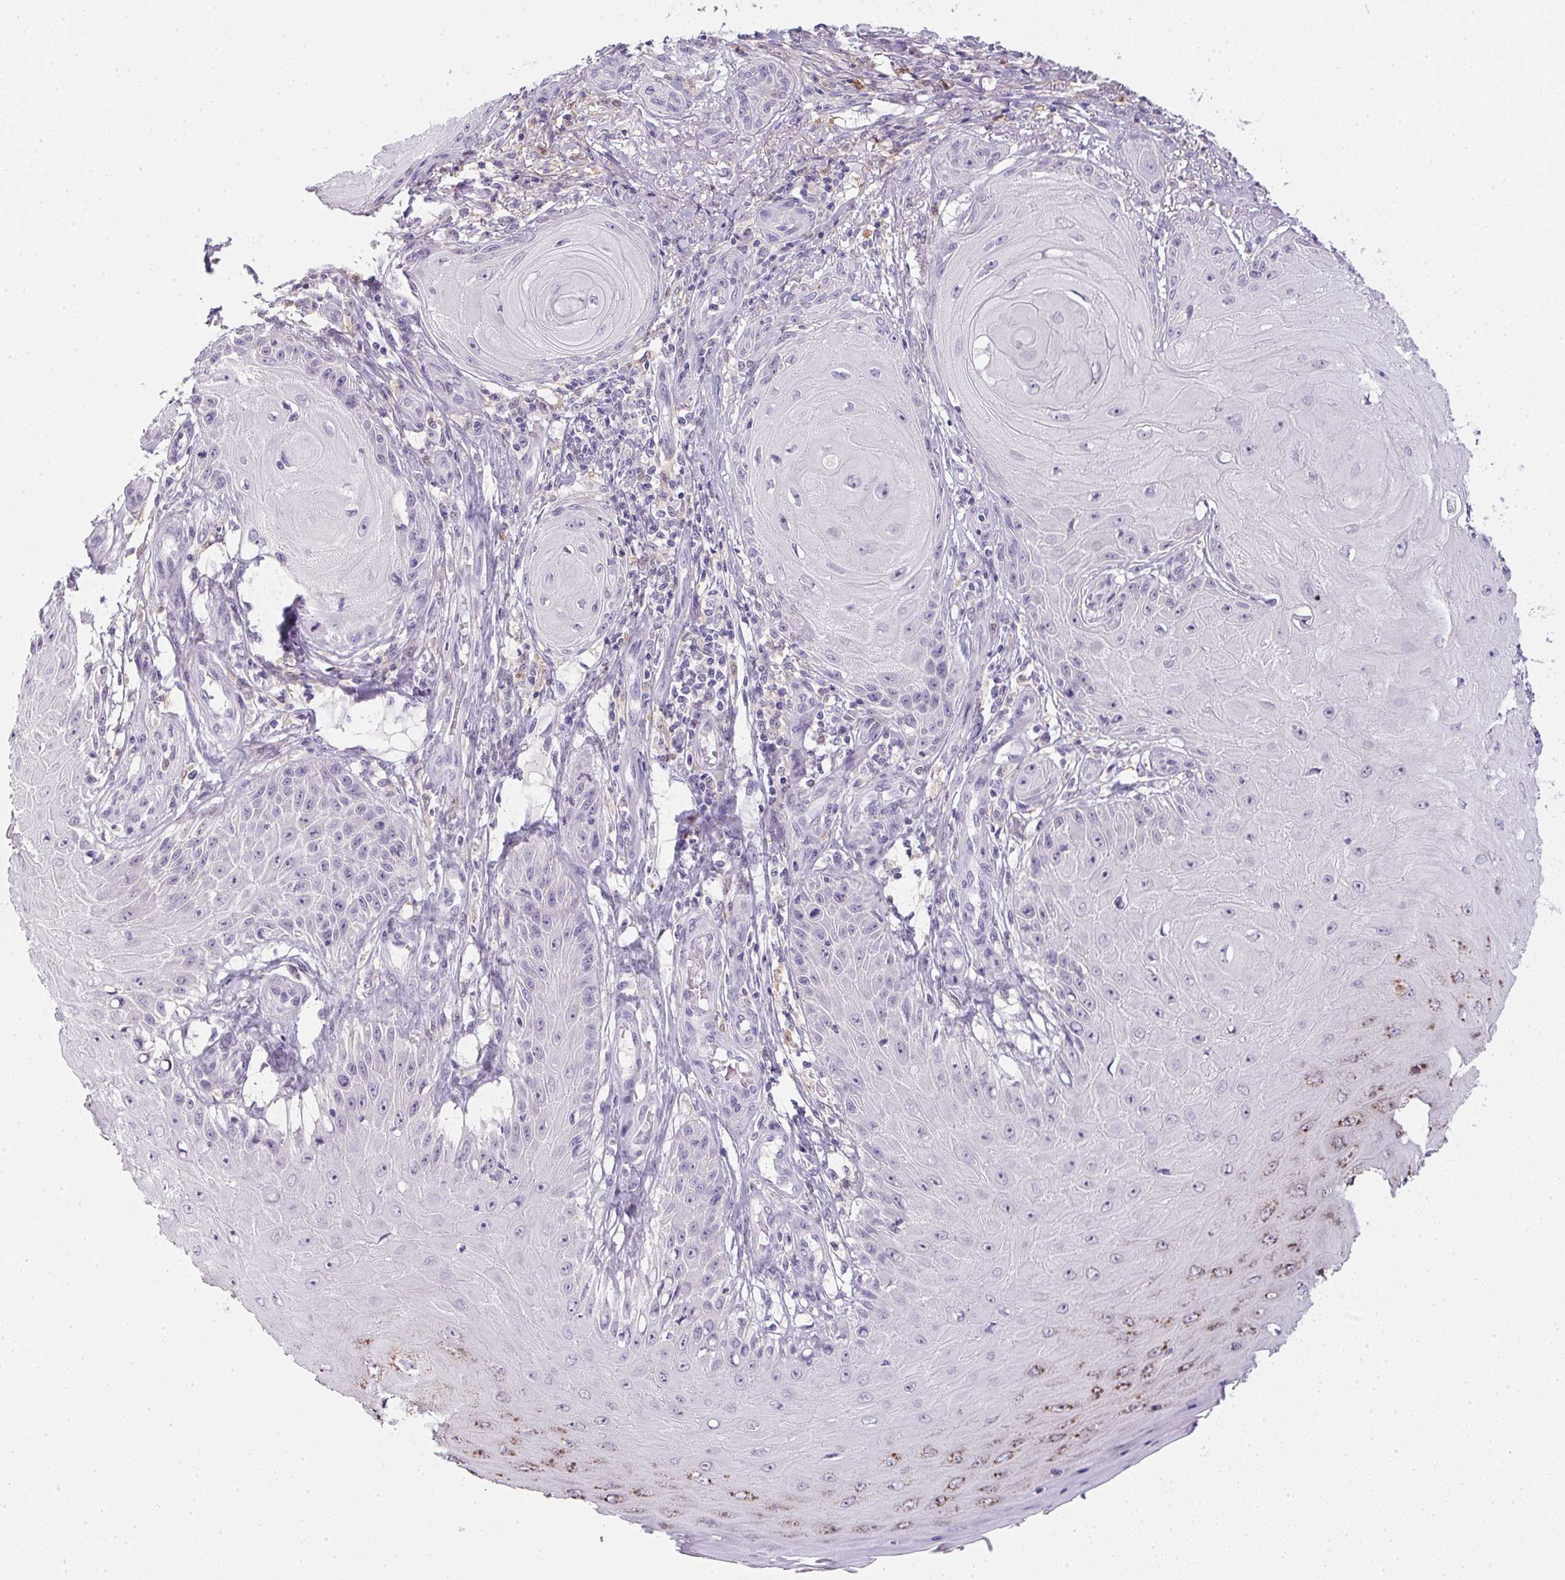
{"staining": {"intensity": "negative", "quantity": "none", "location": "none"}, "tissue": "skin cancer", "cell_type": "Tumor cells", "image_type": "cancer", "snomed": [{"axis": "morphology", "description": "Squamous cell carcinoma, NOS"}, {"axis": "topography", "description": "Skin"}], "caption": "Immunohistochemistry image of neoplastic tissue: human squamous cell carcinoma (skin) stained with DAB shows no significant protein expression in tumor cells.", "gene": "DNAJC5G", "patient": {"sex": "female", "age": 77}}